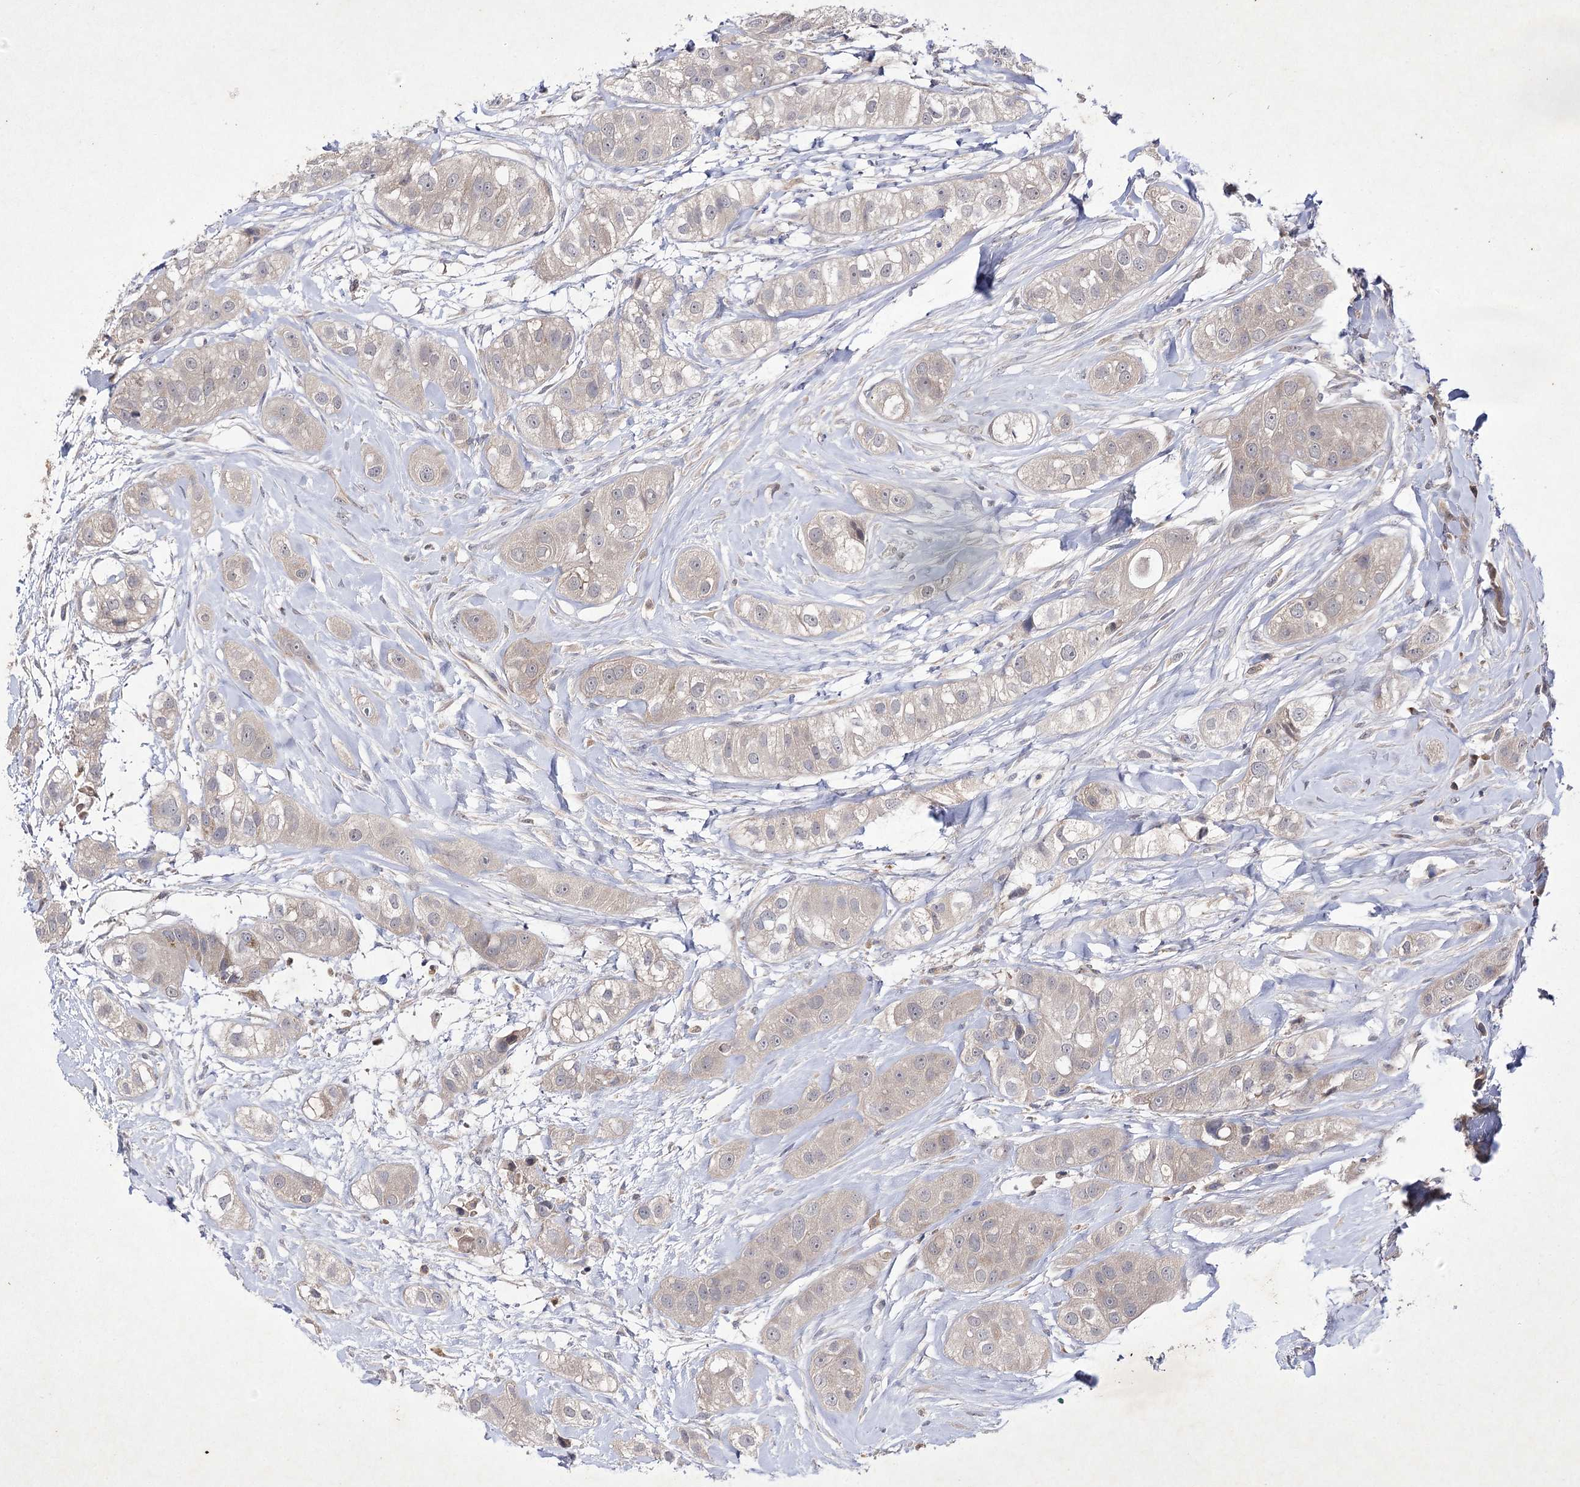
{"staining": {"intensity": "weak", "quantity": ">75%", "location": "cytoplasmic/membranous"}, "tissue": "head and neck cancer", "cell_type": "Tumor cells", "image_type": "cancer", "snomed": [{"axis": "morphology", "description": "Normal tissue, NOS"}, {"axis": "morphology", "description": "Squamous cell carcinoma, NOS"}, {"axis": "topography", "description": "Skeletal muscle"}, {"axis": "topography", "description": "Head-Neck"}], "caption": "Immunohistochemical staining of human squamous cell carcinoma (head and neck) reveals low levels of weak cytoplasmic/membranous protein expression in about >75% of tumor cells.", "gene": "BCR", "patient": {"sex": "male", "age": 51}}